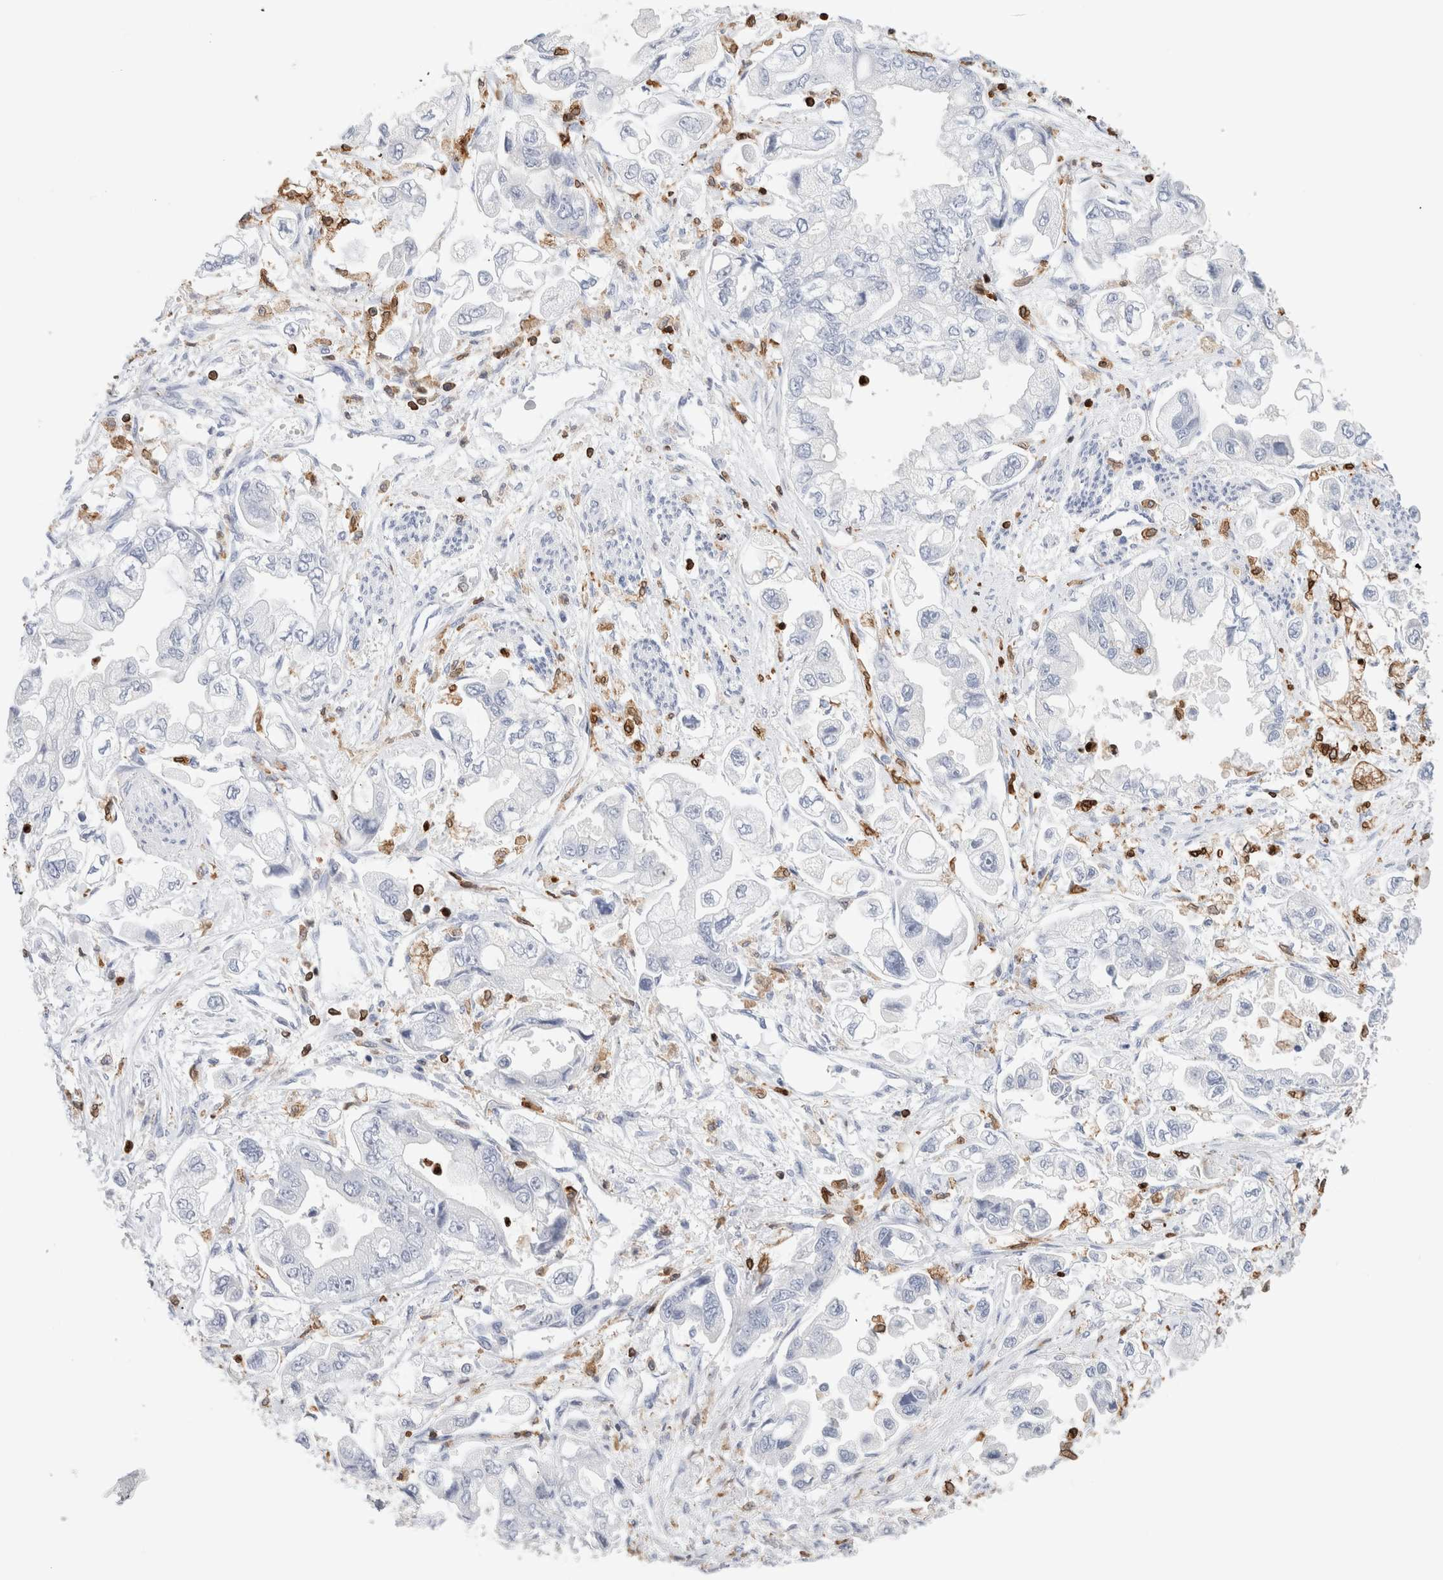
{"staining": {"intensity": "negative", "quantity": "none", "location": "none"}, "tissue": "stomach cancer", "cell_type": "Tumor cells", "image_type": "cancer", "snomed": [{"axis": "morphology", "description": "Adenocarcinoma, NOS"}, {"axis": "topography", "description": "Stomach"}], "caption": "This is an immunohistochemistry image of human stomach cancer (adenocarcinoma). There is no staining in tumor cells.", "gene": "ALOX5AP", "patient": {"sex": "male", "age": 62}}